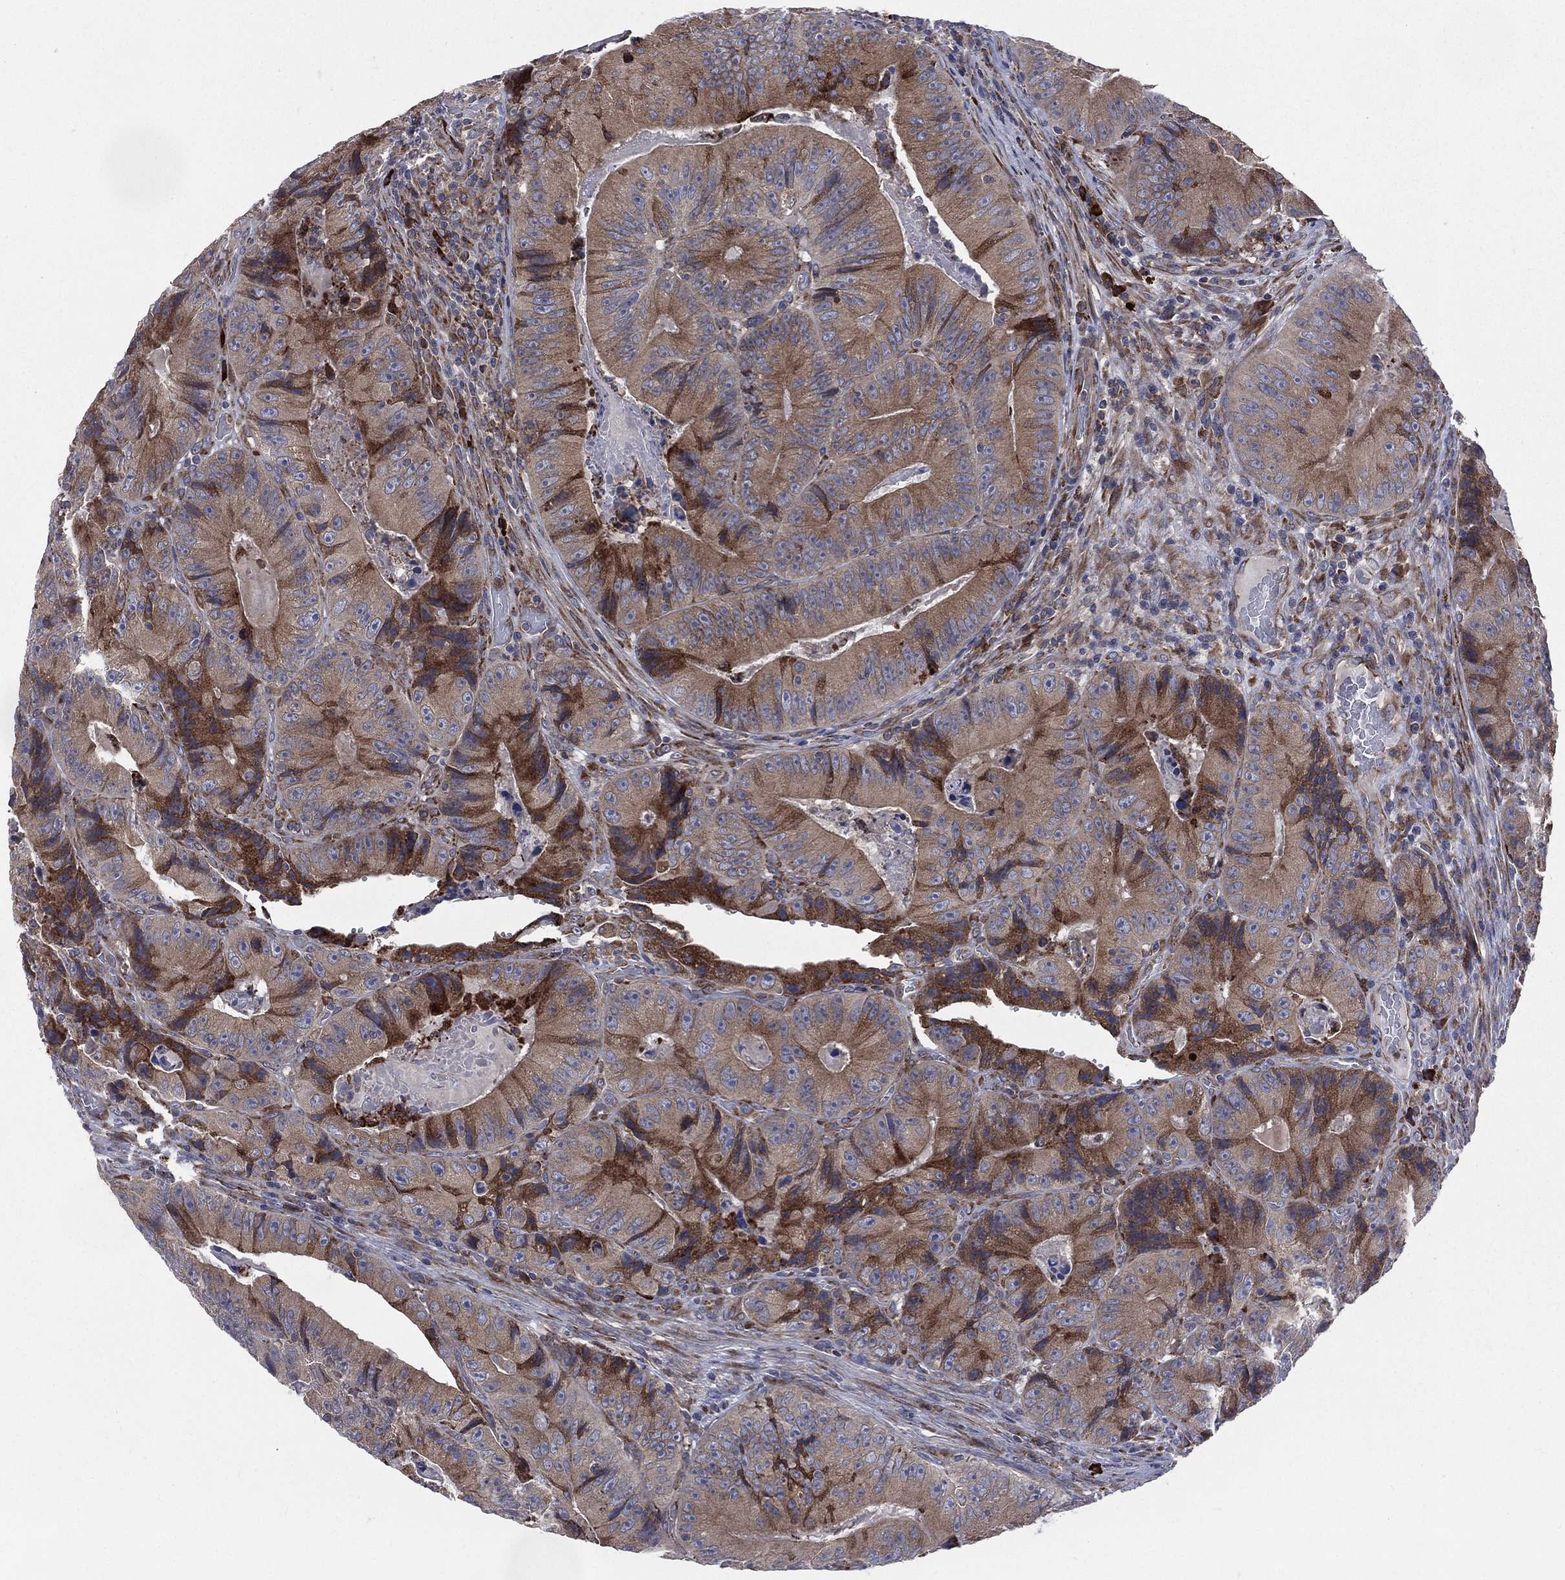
{"staining": {"intensity": "moderate", "quantity": ">75%", "location": "cytoplasmic/membranous"}, "tissue": "colorectal cancer", "cell_type": "Tumor cells", "image_type": "cancer", "snomed": [{"axis": "morphology", "description": "Adenocarcinoma, NOS"}, {"axis": "topography", "description": "Colon"}], "caption": "Immunohistochemical staining of human adenocarcinoma (colorectal) reveals medium levels of moderate cytoplasmic/membranous positivity in approximately >75% of tumor cells.", "gene": "CCDC159", "patient": {"sex": "female", "age": 86}}